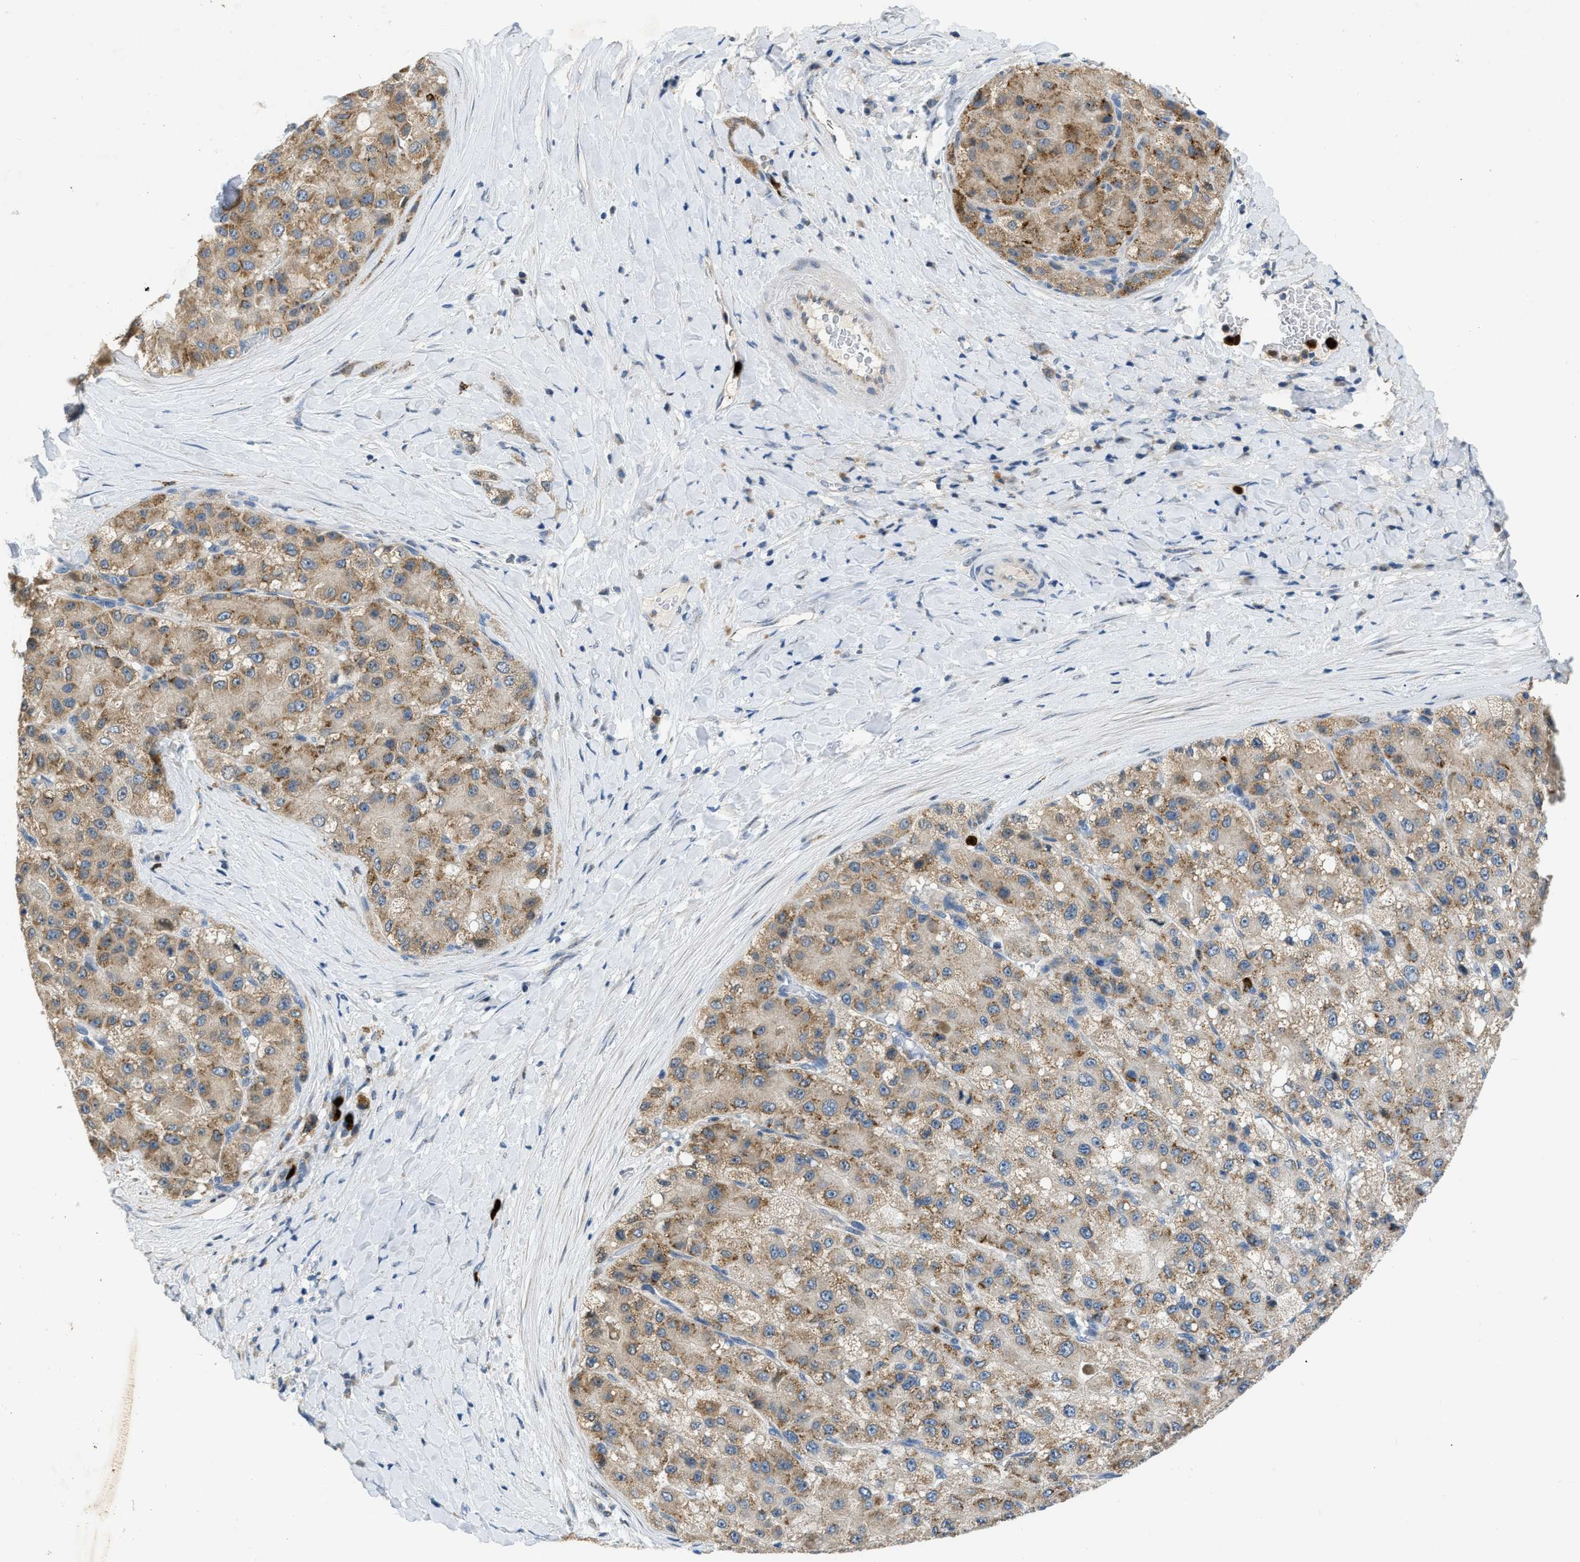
{"staining": {"intensity": "weak", "quantity": ">75%", "location": "cytoplasmic/membranous"}, "tissue": "liver cancer", "cell_type": "Tumor cells", "image_type": "cancer", "snomed": [{"axis": "morphology", "description": "Carcinoma, Hepatocellular, NOS"}, {"axis": "topography", "description": "Liver"}], "caption": "This is an image of immunohistochemistry staining of liver cancer, which shows weak expression in the cytoplasmic/membranous of tumor cells.", "gene": "TOMM34", "patient": {"sex": "male", "age": 80}}